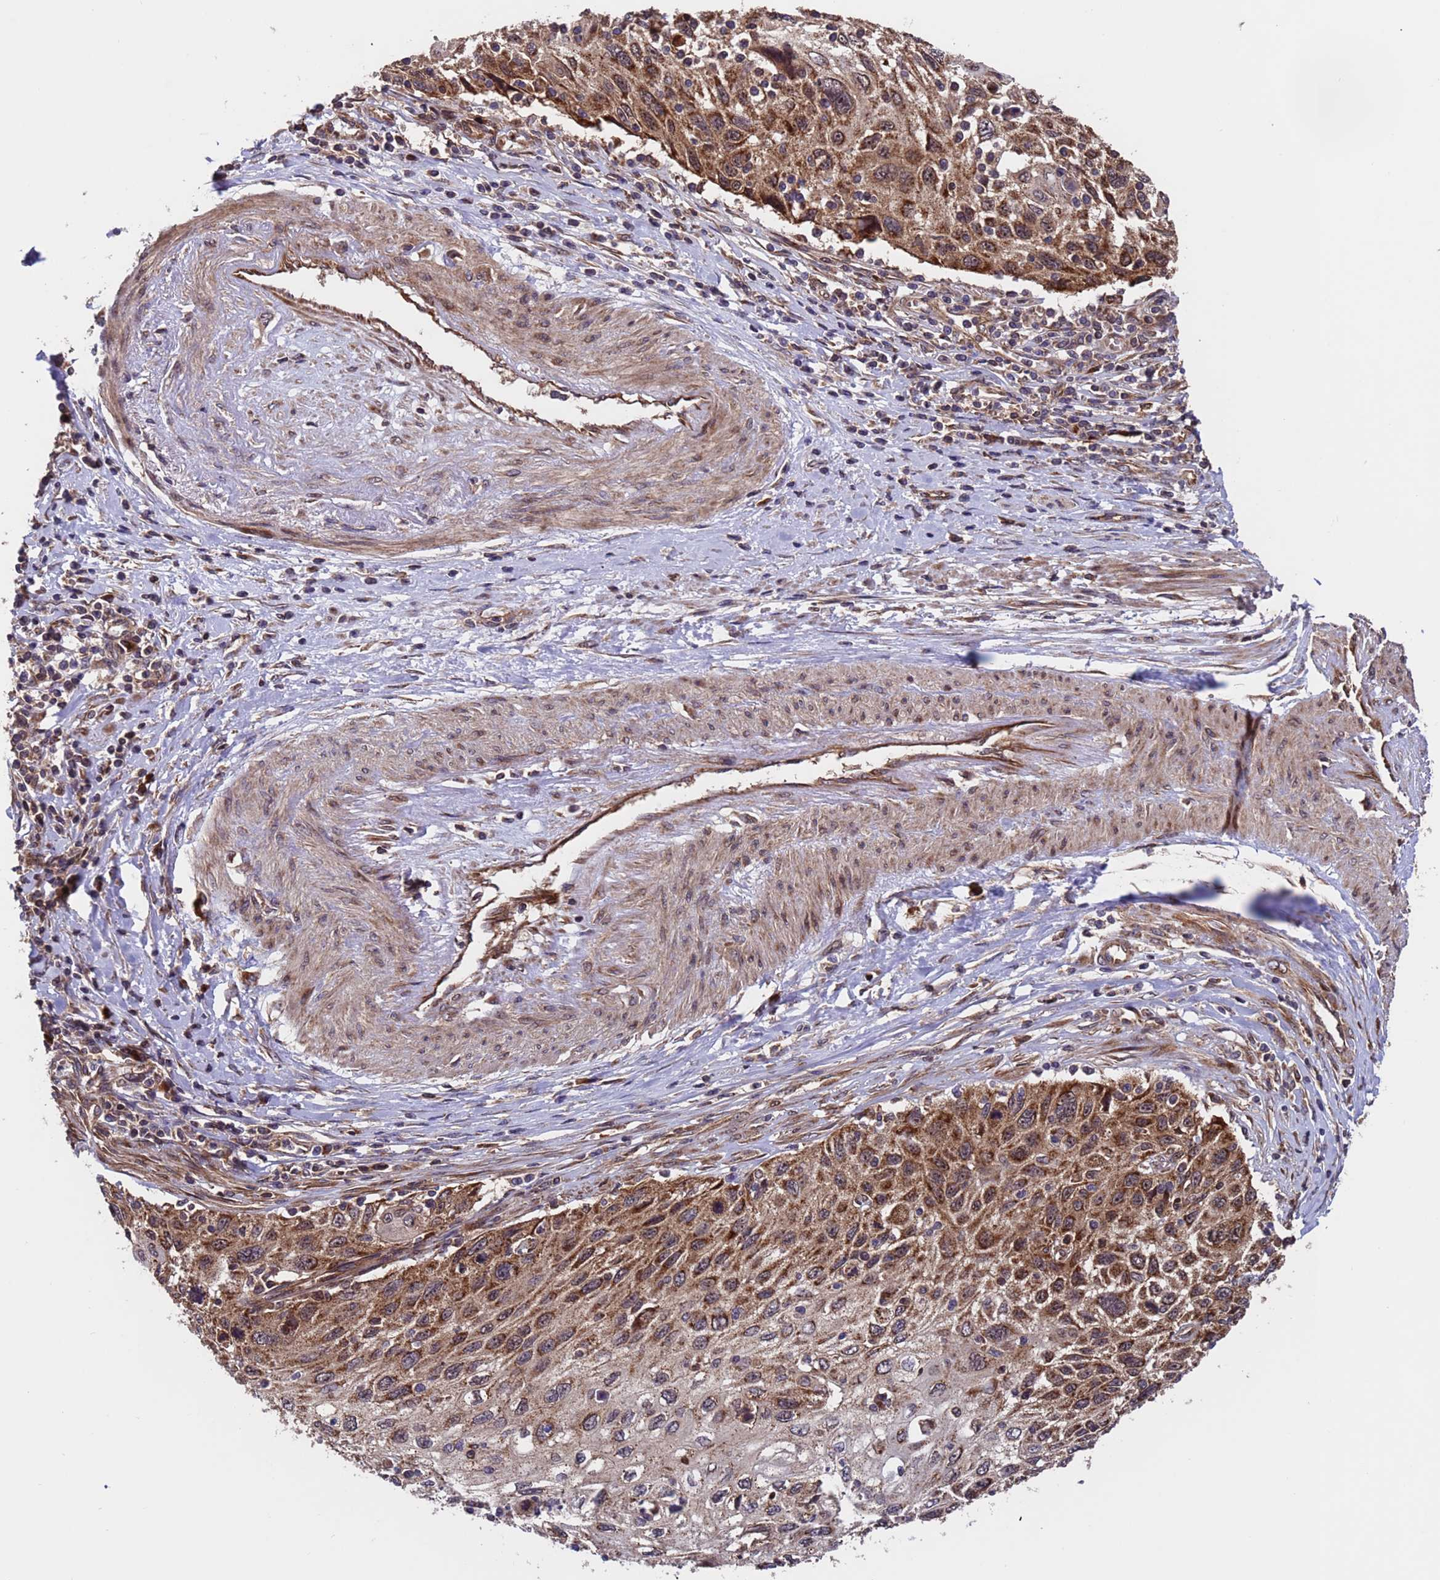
{"staining": {"intensity": "moderate", "quantity": ">75%", "location": "cytoplasmic/membranous"}, "tissue": "cervical cancer", "cell_type": "Tumor cells", "image_type": "cancer", "snomed": [{"axis": "morphology", "description": "Squamous cell carcinoma, NOS"}, {"axis": "topography", "description": "Cervix"}], "caption": "A high-resolution image shows immunohistochemistry (IHC) staining of cervical squamous cell carcinoma, which displays moderate cytoplasmic/membranous staining in about >75% of tumor cells.", "gene": "TSR3", "patient": {"sex": "female", "age": 70}}